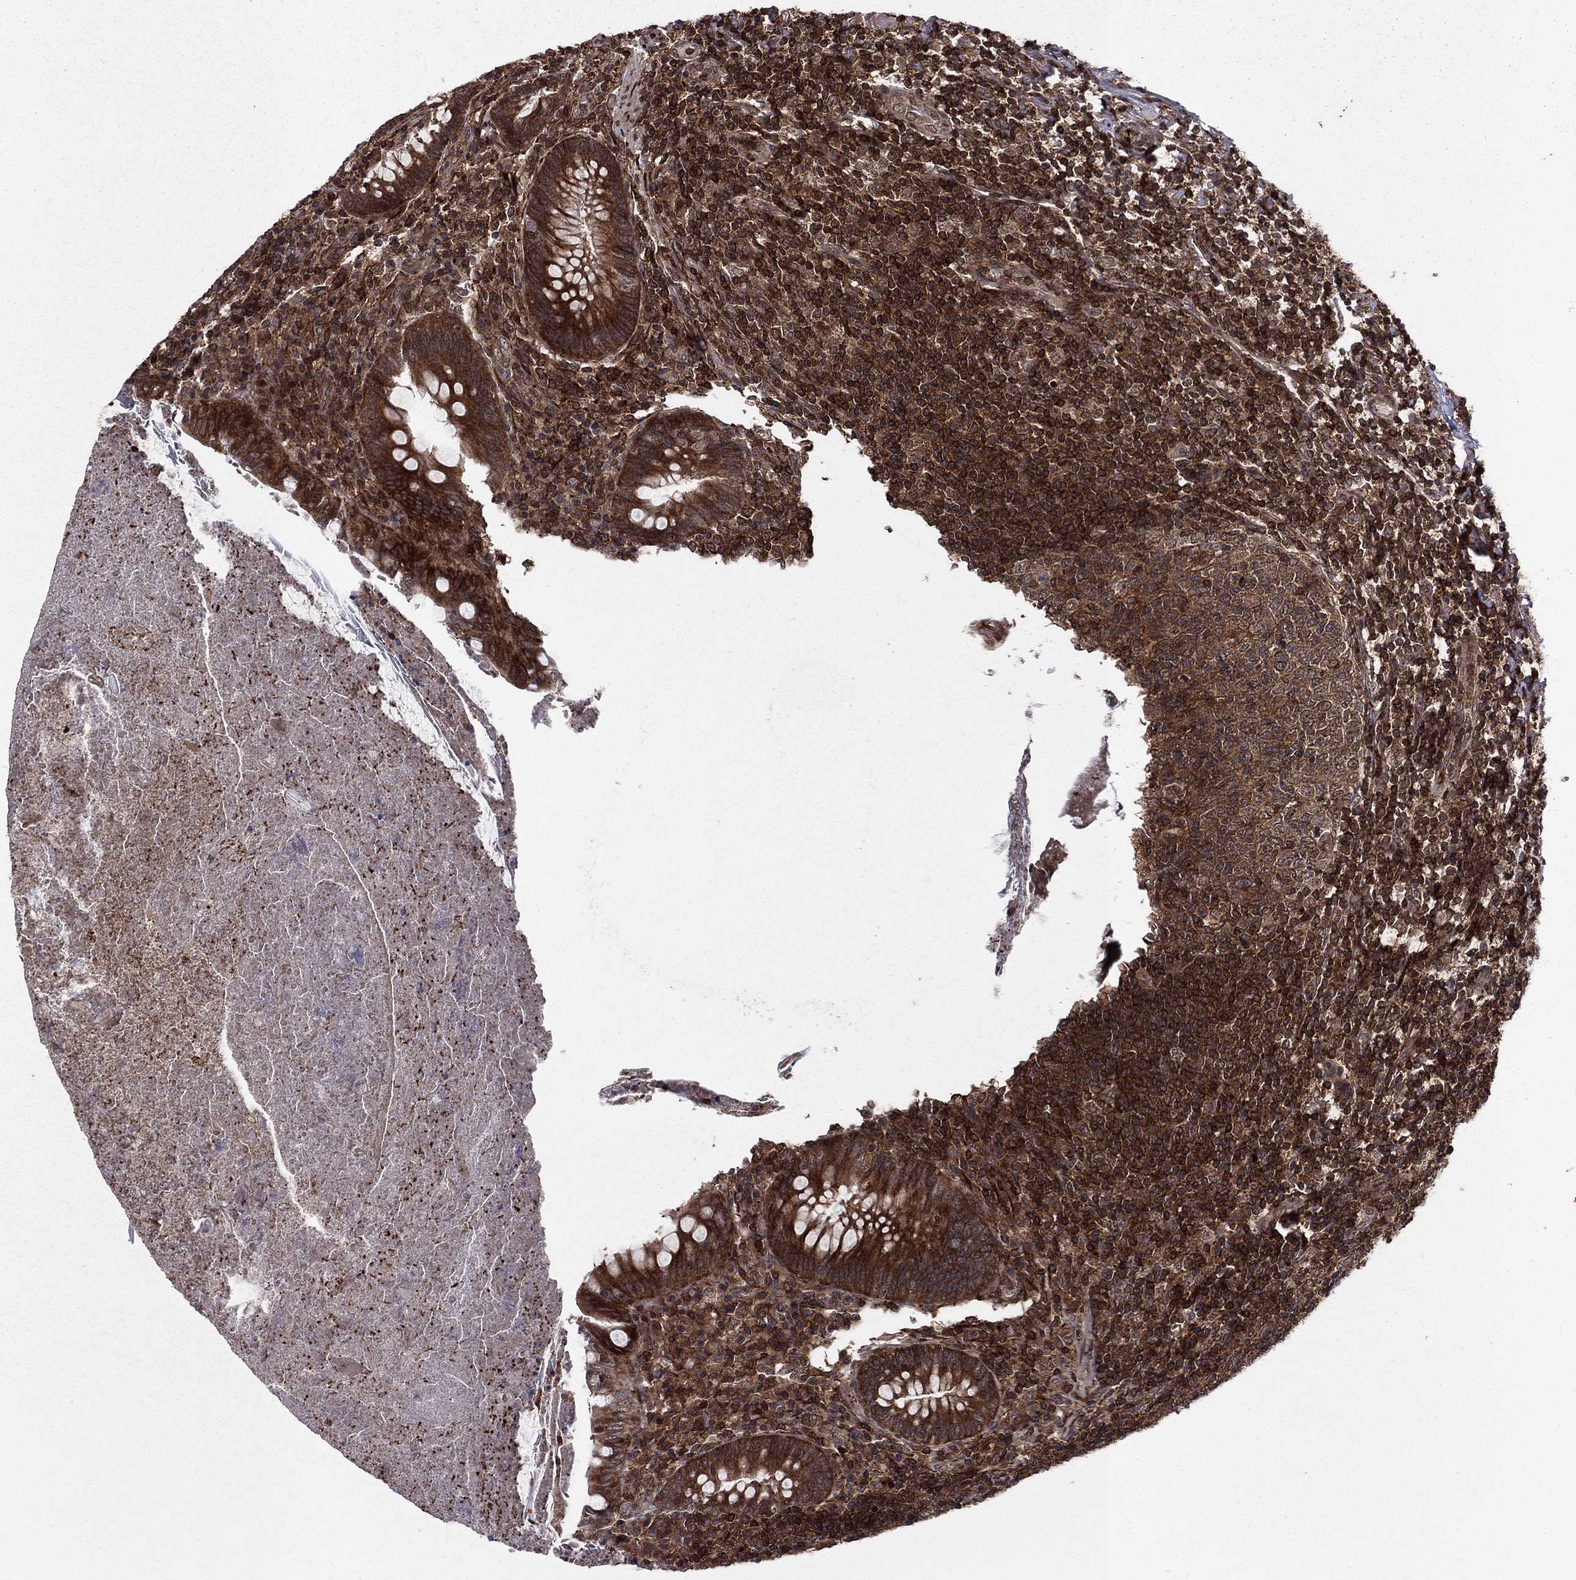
{"staining": {"intensity": "strong", "quantity": ">75%", "location": "cytoplasmic/membranous"}, "tissue": "appendix", "cell_type": "Glandular cells", "image_type": "normal", "snomed": [{"axis": "morphology", "description": "Normal tissue, NOS"}, {"axis": "topography", "description": "Appendix"}], "caption": "A high amount of strong cytoplasmic/membranous positivity is seen in approximately >75% of glandular cells in normal appendix. The staining is performed using DAB brown chromogen to label protein expression. The nuclei are counter-stained blue using hematoxylin.", "gene": "SSX2IP", "patient": {"sex": "male", "age": 47}}